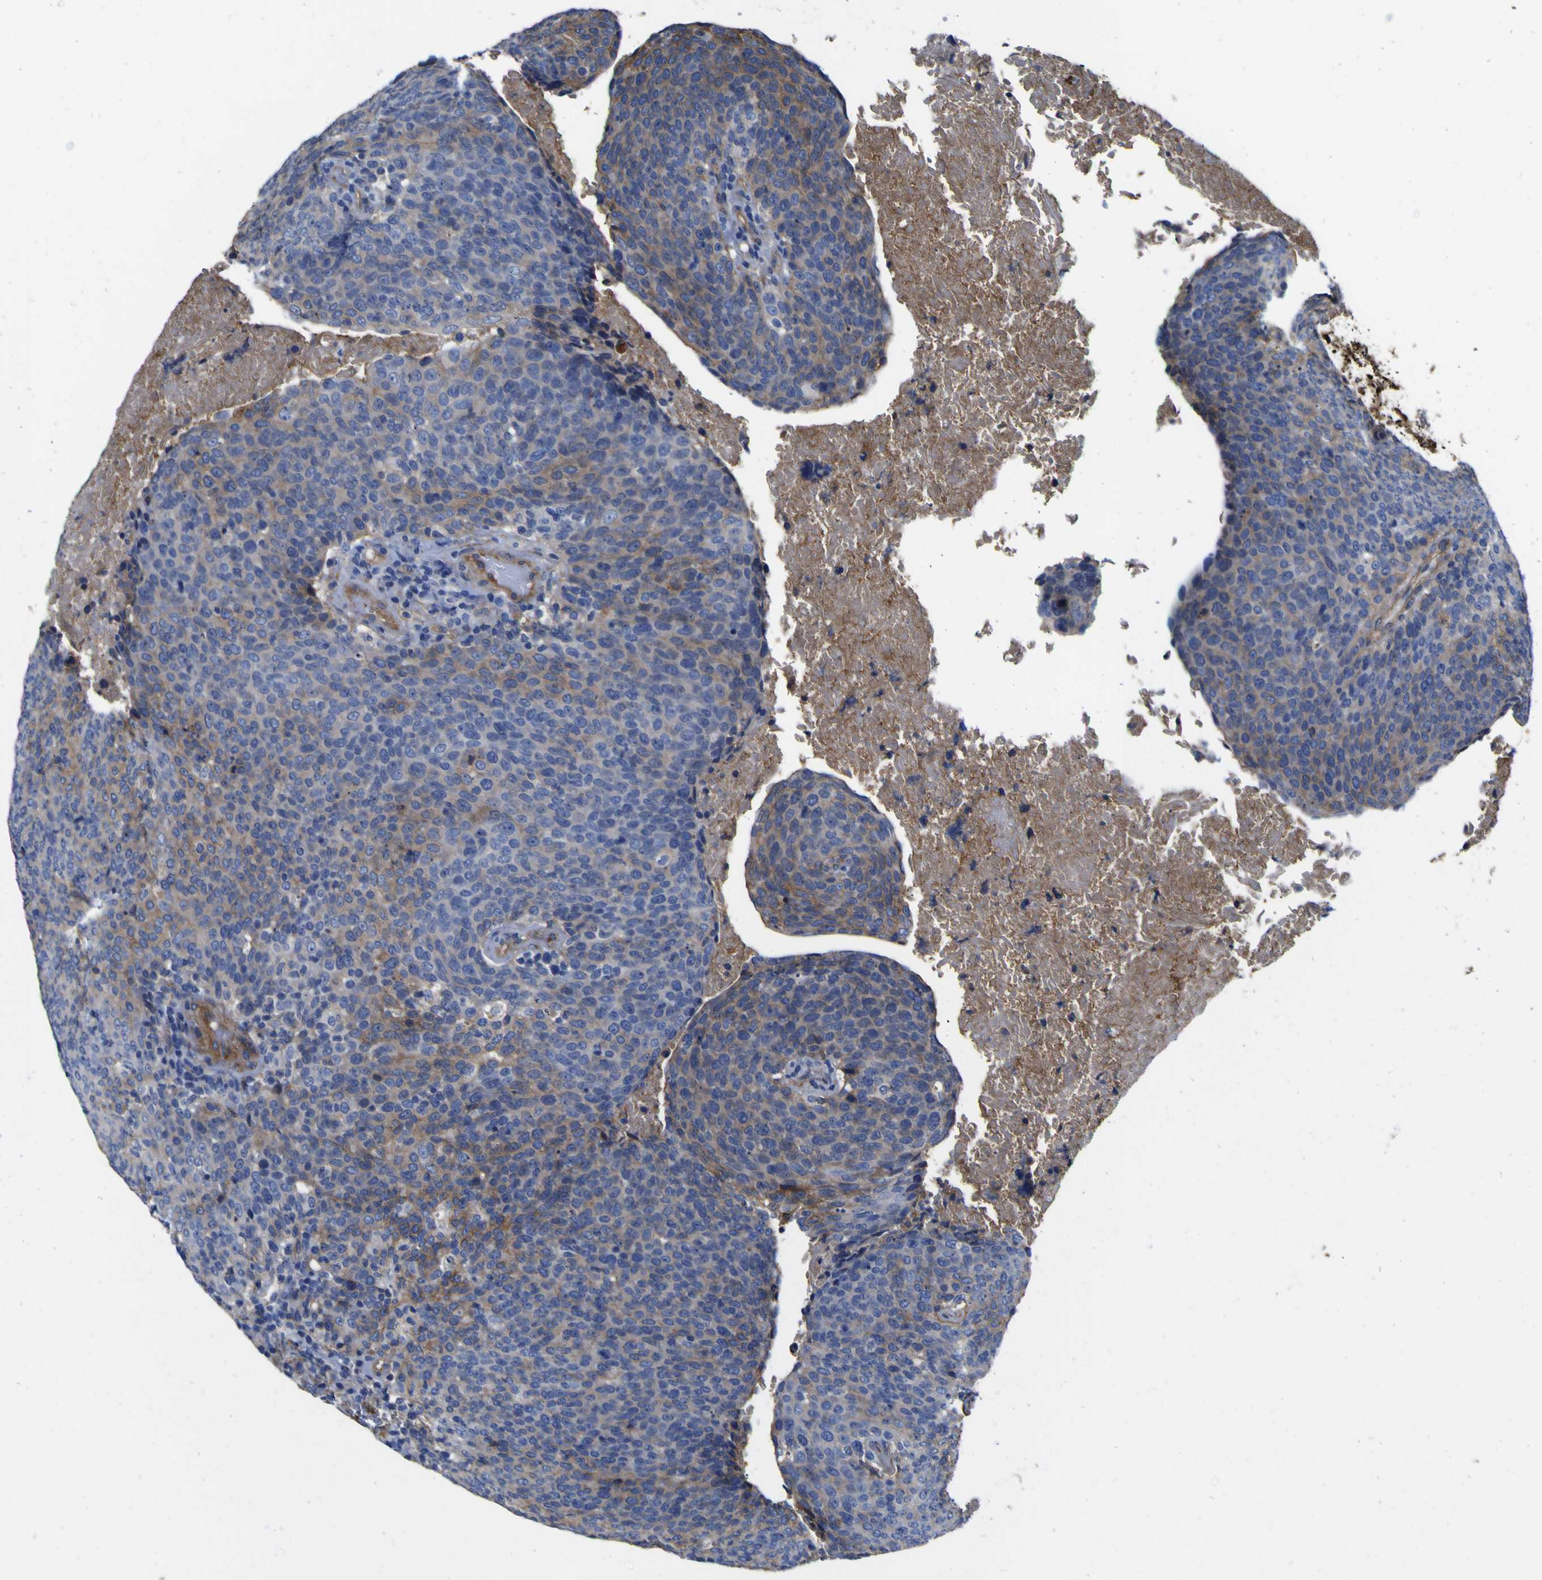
{"staining": {"intensity": "moderate", "quantity": "<25%", "location": "cytoplasmic/membranous"}, "tissue": "head and neck cancer", "cell_type": "Tumor cells", "image_type": "cancer", "snomed": [{"axis": "morphology", "description": "Squamous cell carcinoma, NOS"}, {"axis": "morphology", "description": "Squamous cell carcinoma, metastatic, NOS"}, {"axis": "topography", "description": "Lymph node"}, {"axis": "topography", "description": "Head-Neck"}], "caption": "Human metastatic squamous cell carcinoma (head and neck) stained with a brown dye displays moderate cytoplasmic/membranous positive staining in about <25% of tumor cells.", "gene": "CD151", "patient": {"sex": "male", "age": 62}}